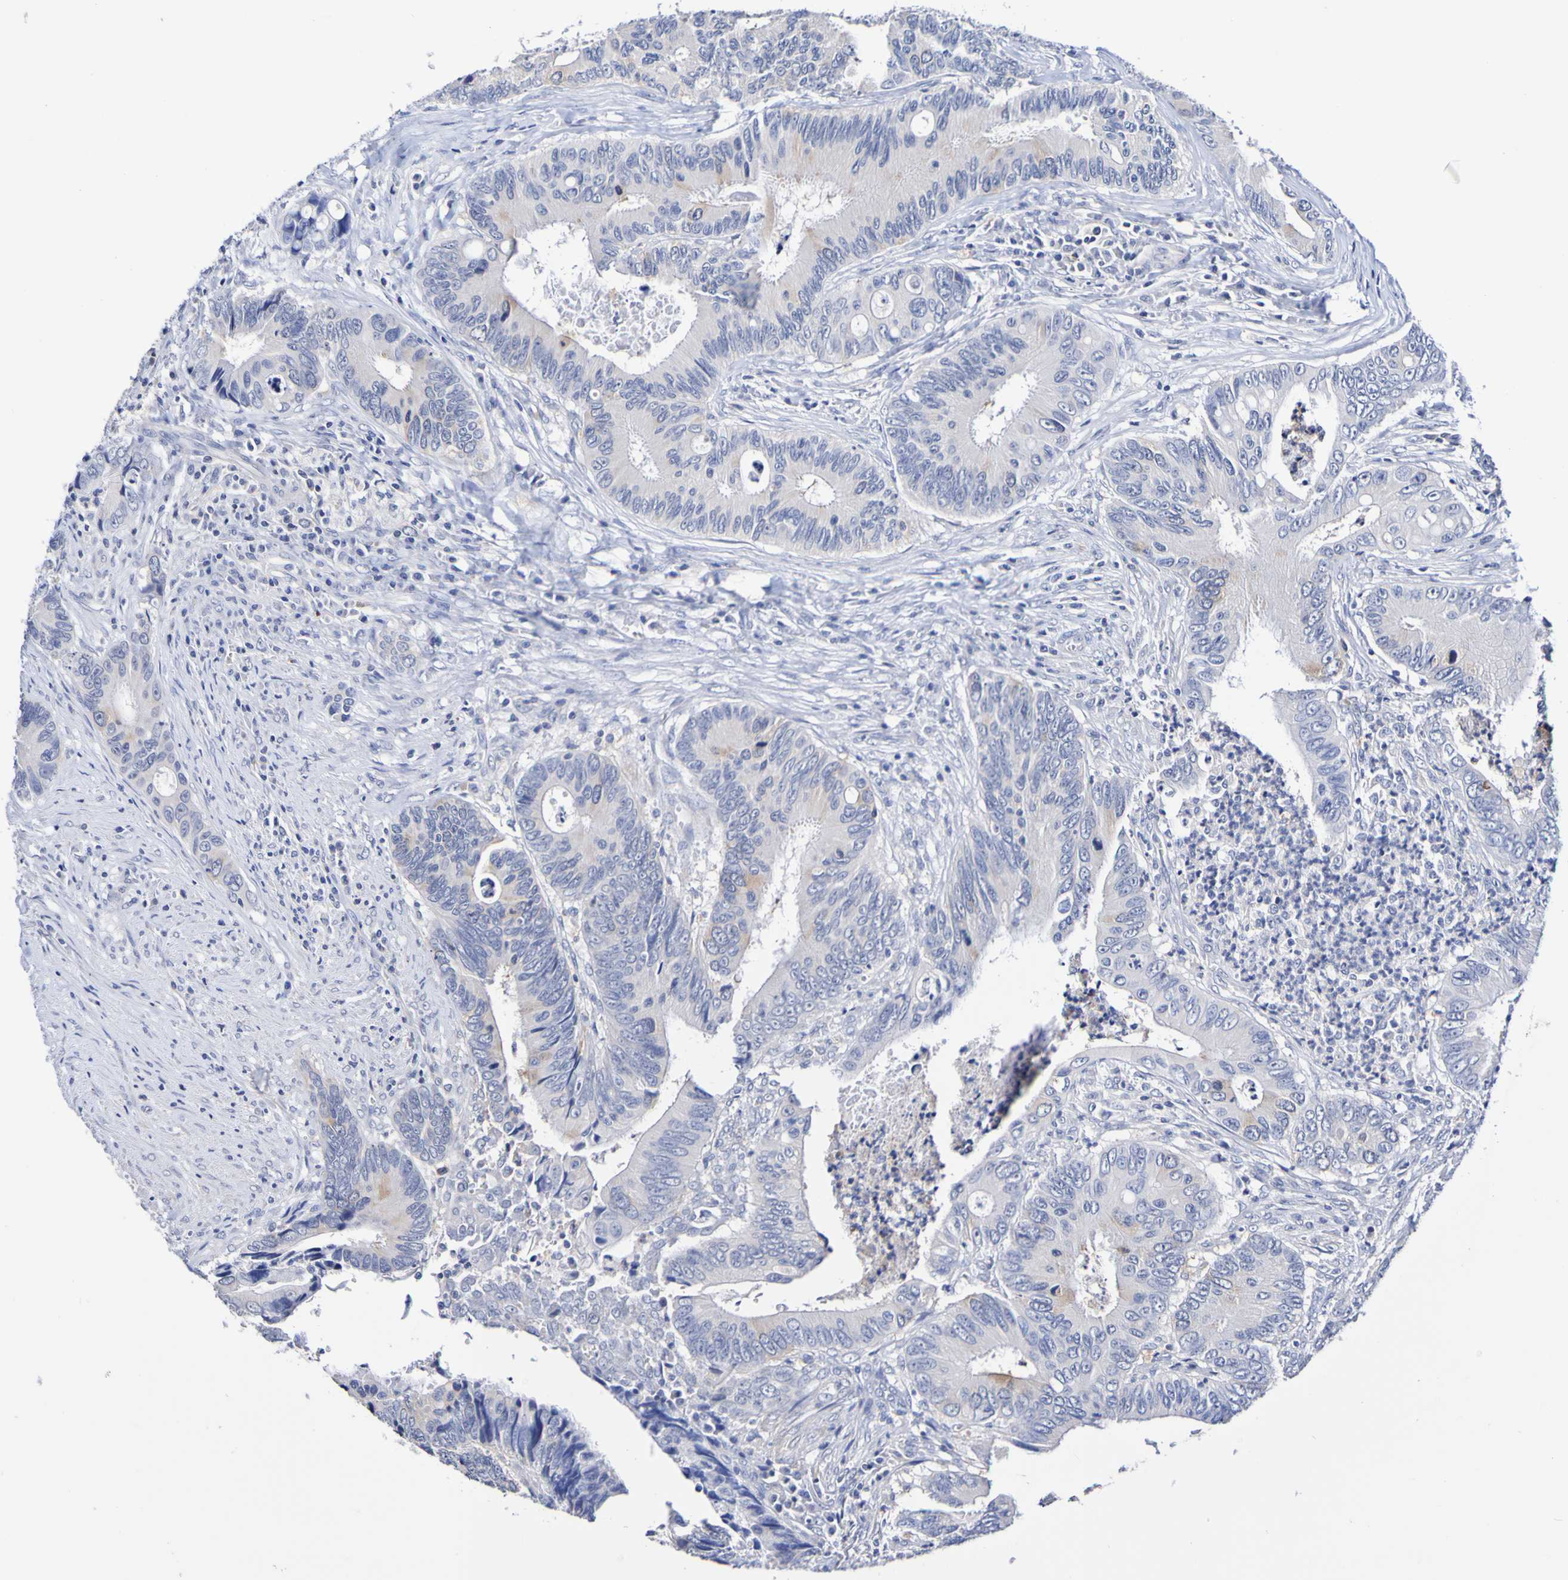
{"staining": {"intensity": "weak", "quantity": "<25%", "location": "cytoplasmic/membranous"}, "tissue": "colorectal cancer", "cell_type": "Tumor cells", "image_type": "cancer", "snomed": [{"axis": "morphology", "description": "Inflammation, NOS"}, {"axis": "morphology", "description": "Adenocarcinoma, NOS"}, {"axis": "topography", "description": "Colon"}], "caption": "Tumor cells are negative for protein expression in human adenocarcinoma (colorectal).", "gene": "ACVR1C", "patient": {"sex": "male", "age": 72}}